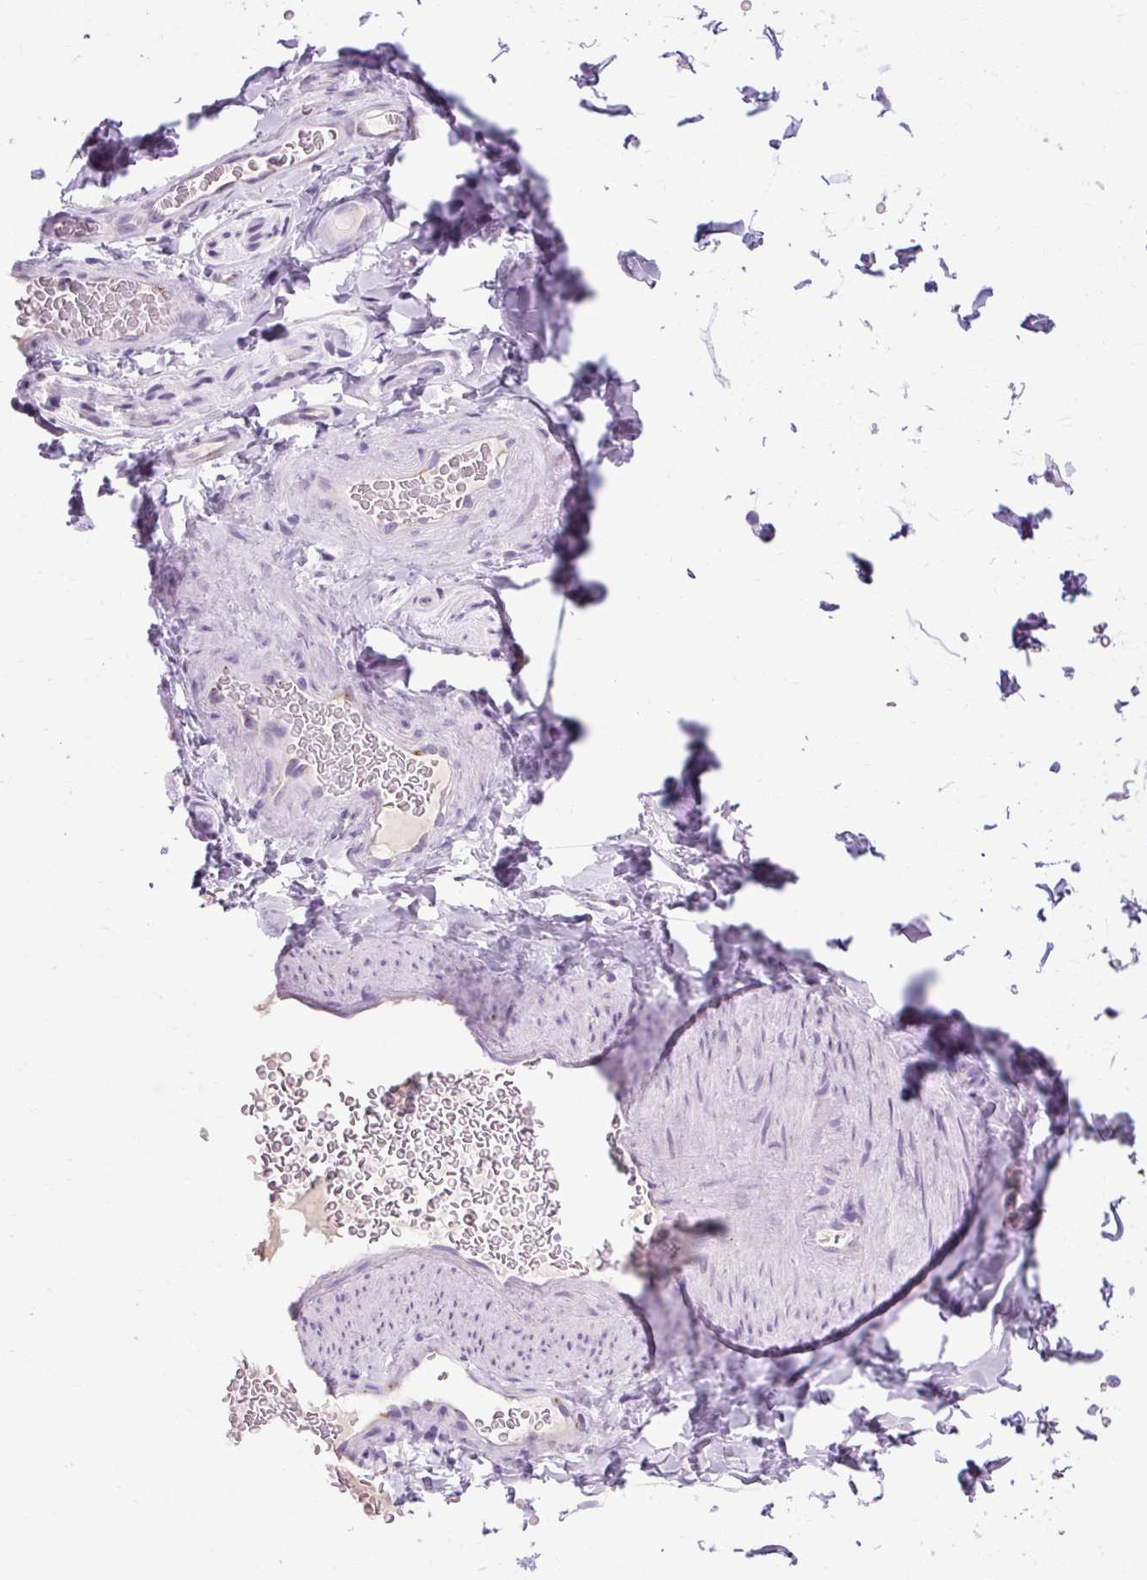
{"staining": {"intensity": "negative", "quantity": "none", "location": "none"}, "tissue": "adipose tissue", "cell_type": "Adipocytes", "image_type": "normal", "snomed": [{"axis": "morphology", "description": "Normal tissue, NOS"}, {"axis": "topography", "description": "Vascular tissue"}, {"axis": "topography", "description": "Peripheral nerve tissue"}], "caption": "The immunohistochemistry photomicrograph has no significant staining in adipocytes of adipose tissue. Nuclei are stained in blue.", "gene": "B3GNT4", "patient": {"sex": "male", "age": 41}}